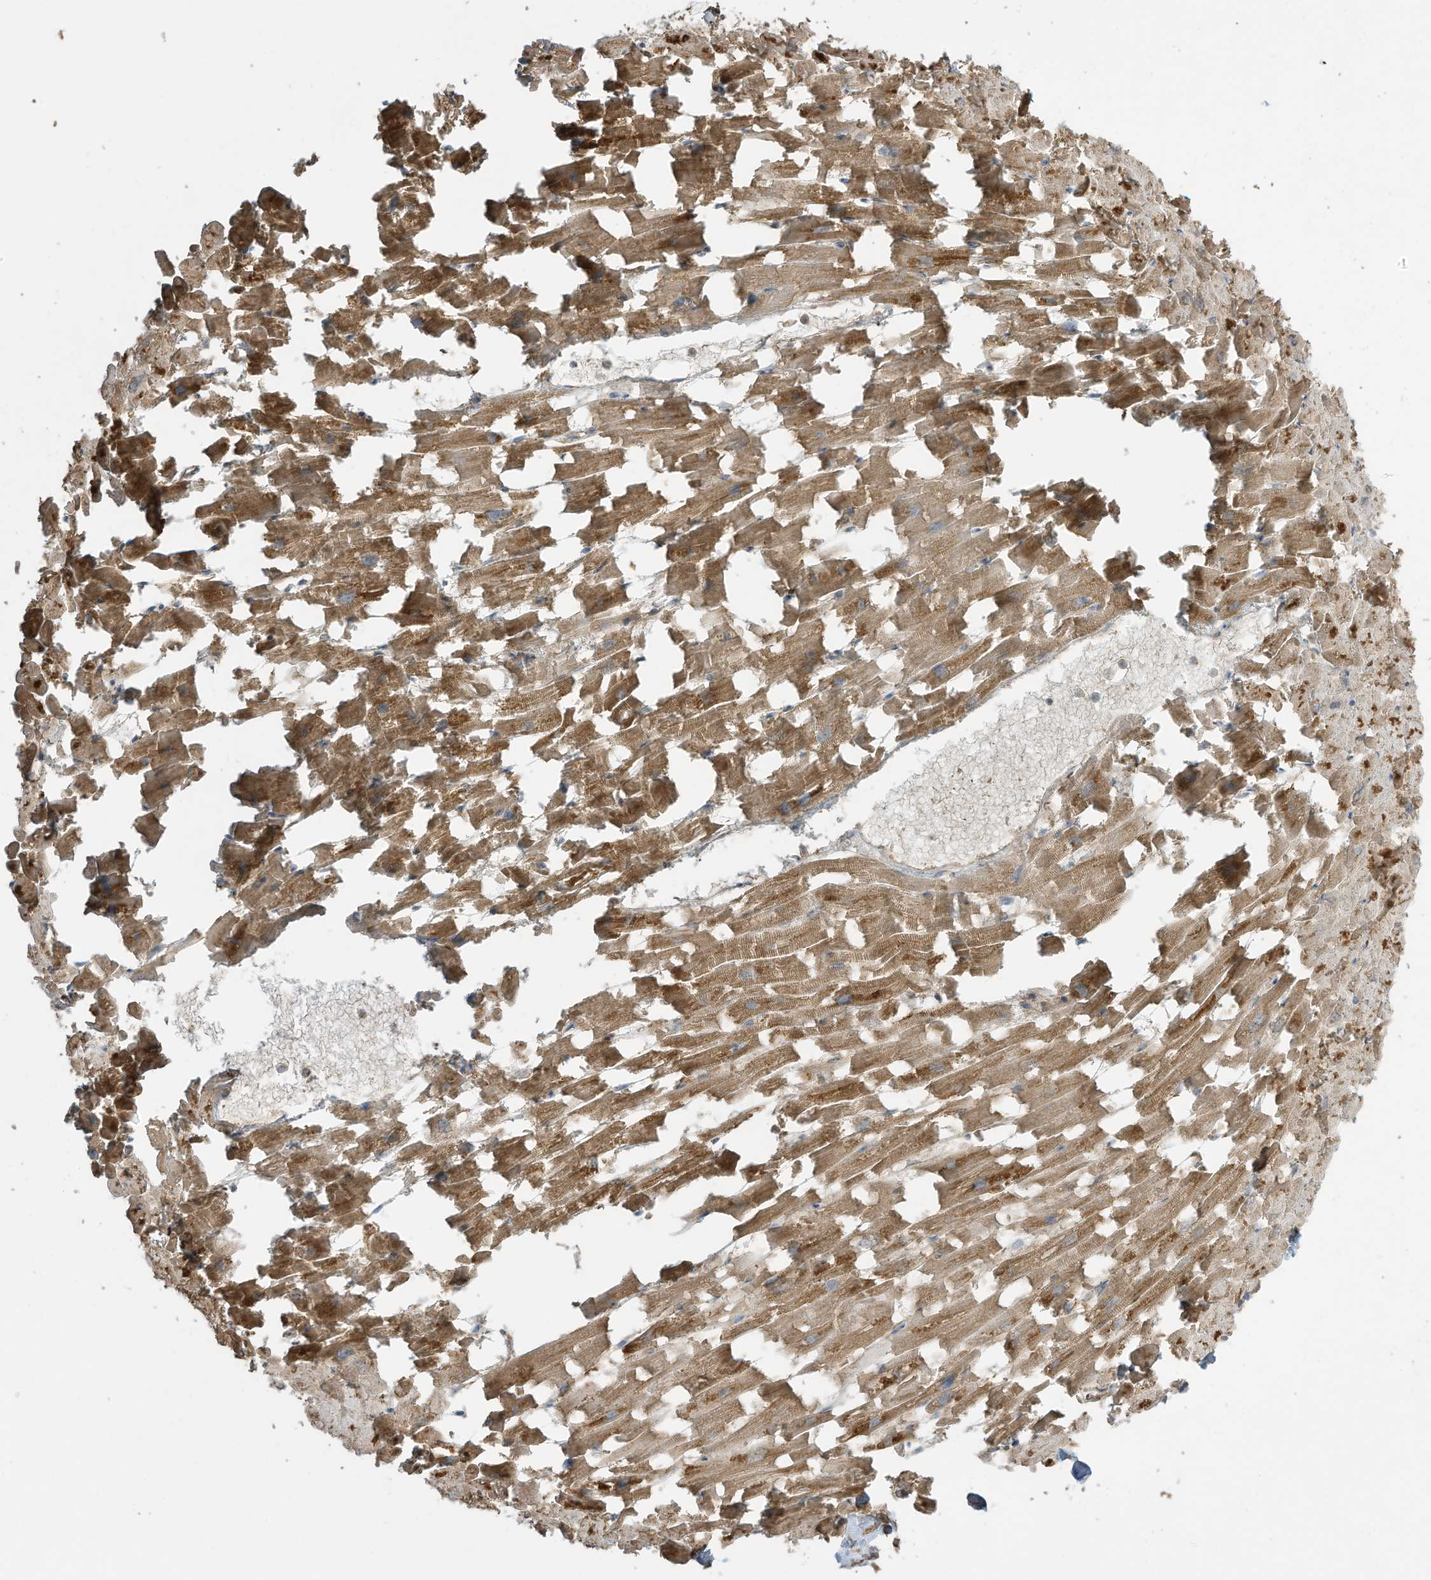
{"staining": {"intensity": "moderate", "quantity": ">75%", "location": "cytoplasmic/membranous"}, "tissue": "heart muscle", "cell_type": "Cardiomyocytes", "image_type": "normal", "snomed": [{"axis": "morphology", "description": "Normal tissue, NOS"}, {"axis": "topography", "description": "Heart"}], "caption": "IHC micrograph of normal human heart muscle stained for a protein (brown), which shows medium levels of moderate cytoplasmic/membranous staining in approximately >75% of cardiomyocytes.", "gene": "CGAS", "patient": {"sex": "female", "age": 64}}